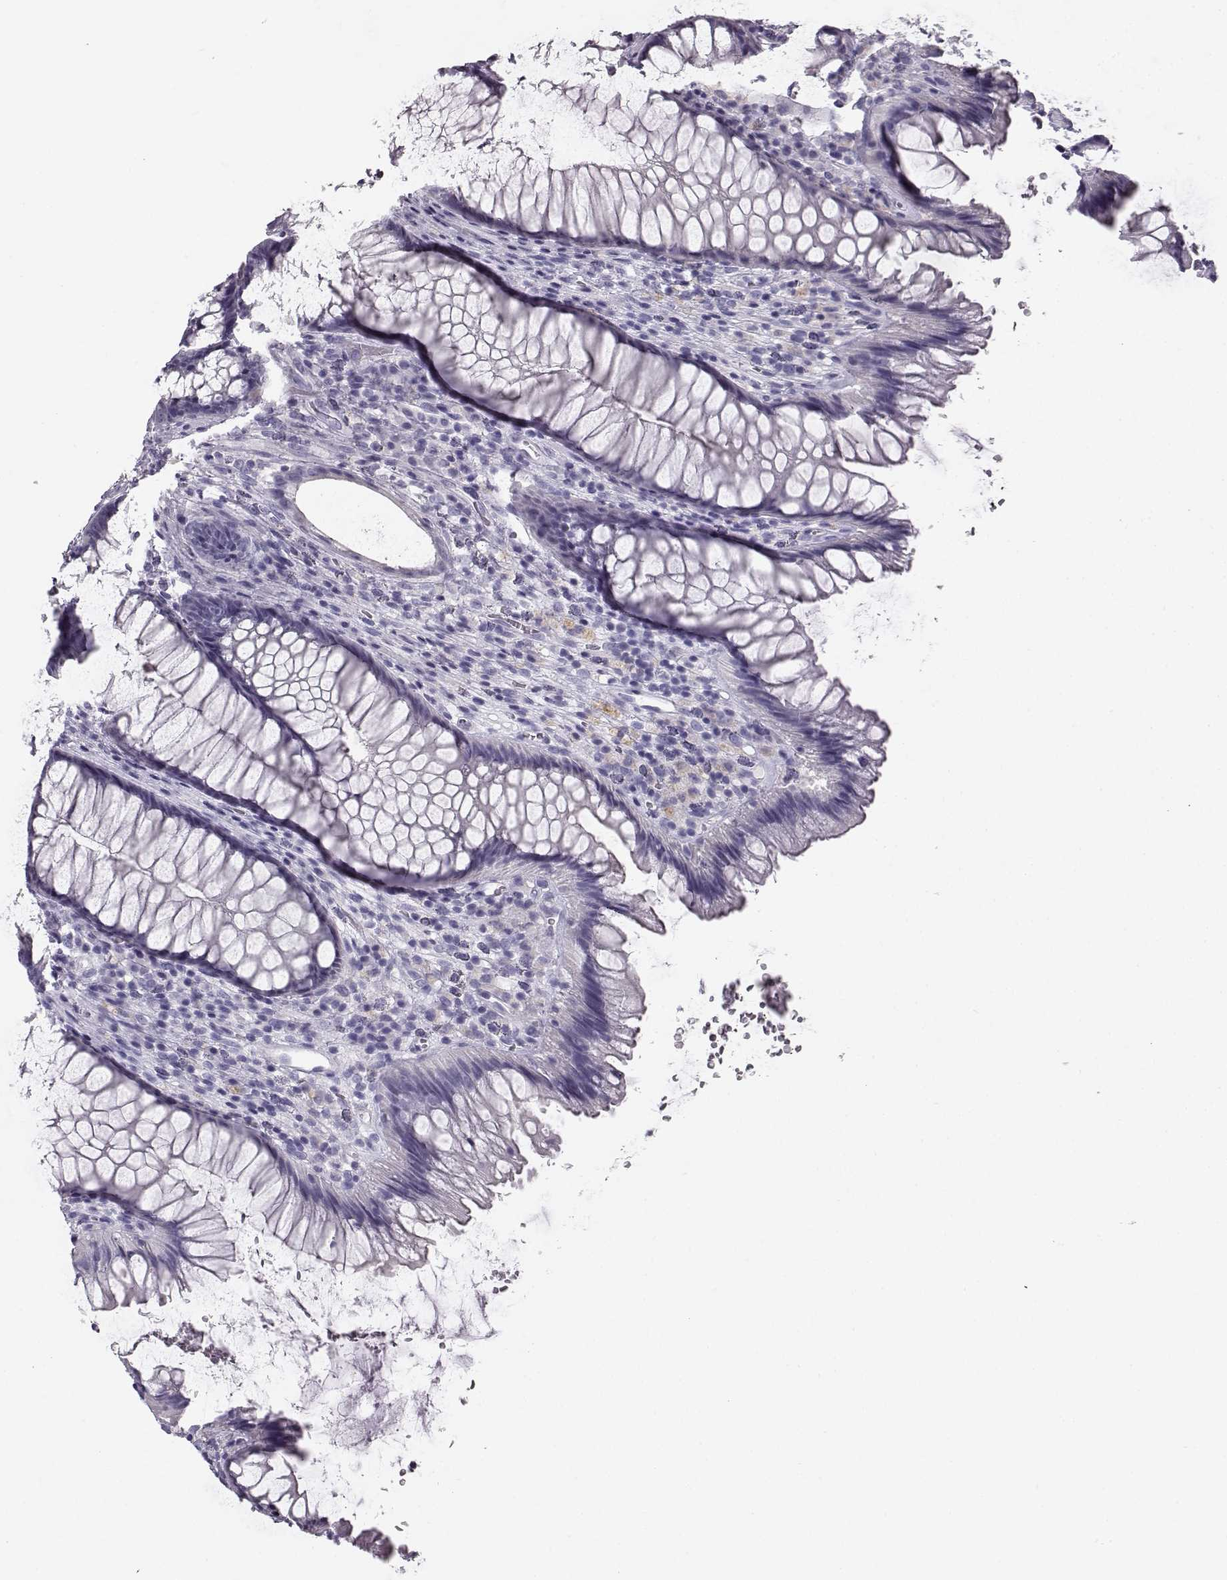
{"staining": {"intensity": "negative", "quantity": "none", "location": "none"}, "tissue": "rectum", "cell_type": "Glandular cells", "image_type": "normal", "snomed": [{"axis": "morphology", "description": "Normal tissue, NOS"}, {"axis": "topography", "description": "Smooth muscle"}, {"axis": "topography", "description": "Rectum"}], "caption": "This is an IHC photomicrograph of benign rectum. There is no expression in glandular cells.", "gene": "BFSP2", "patient": {"sex": "male", "age": 53}}